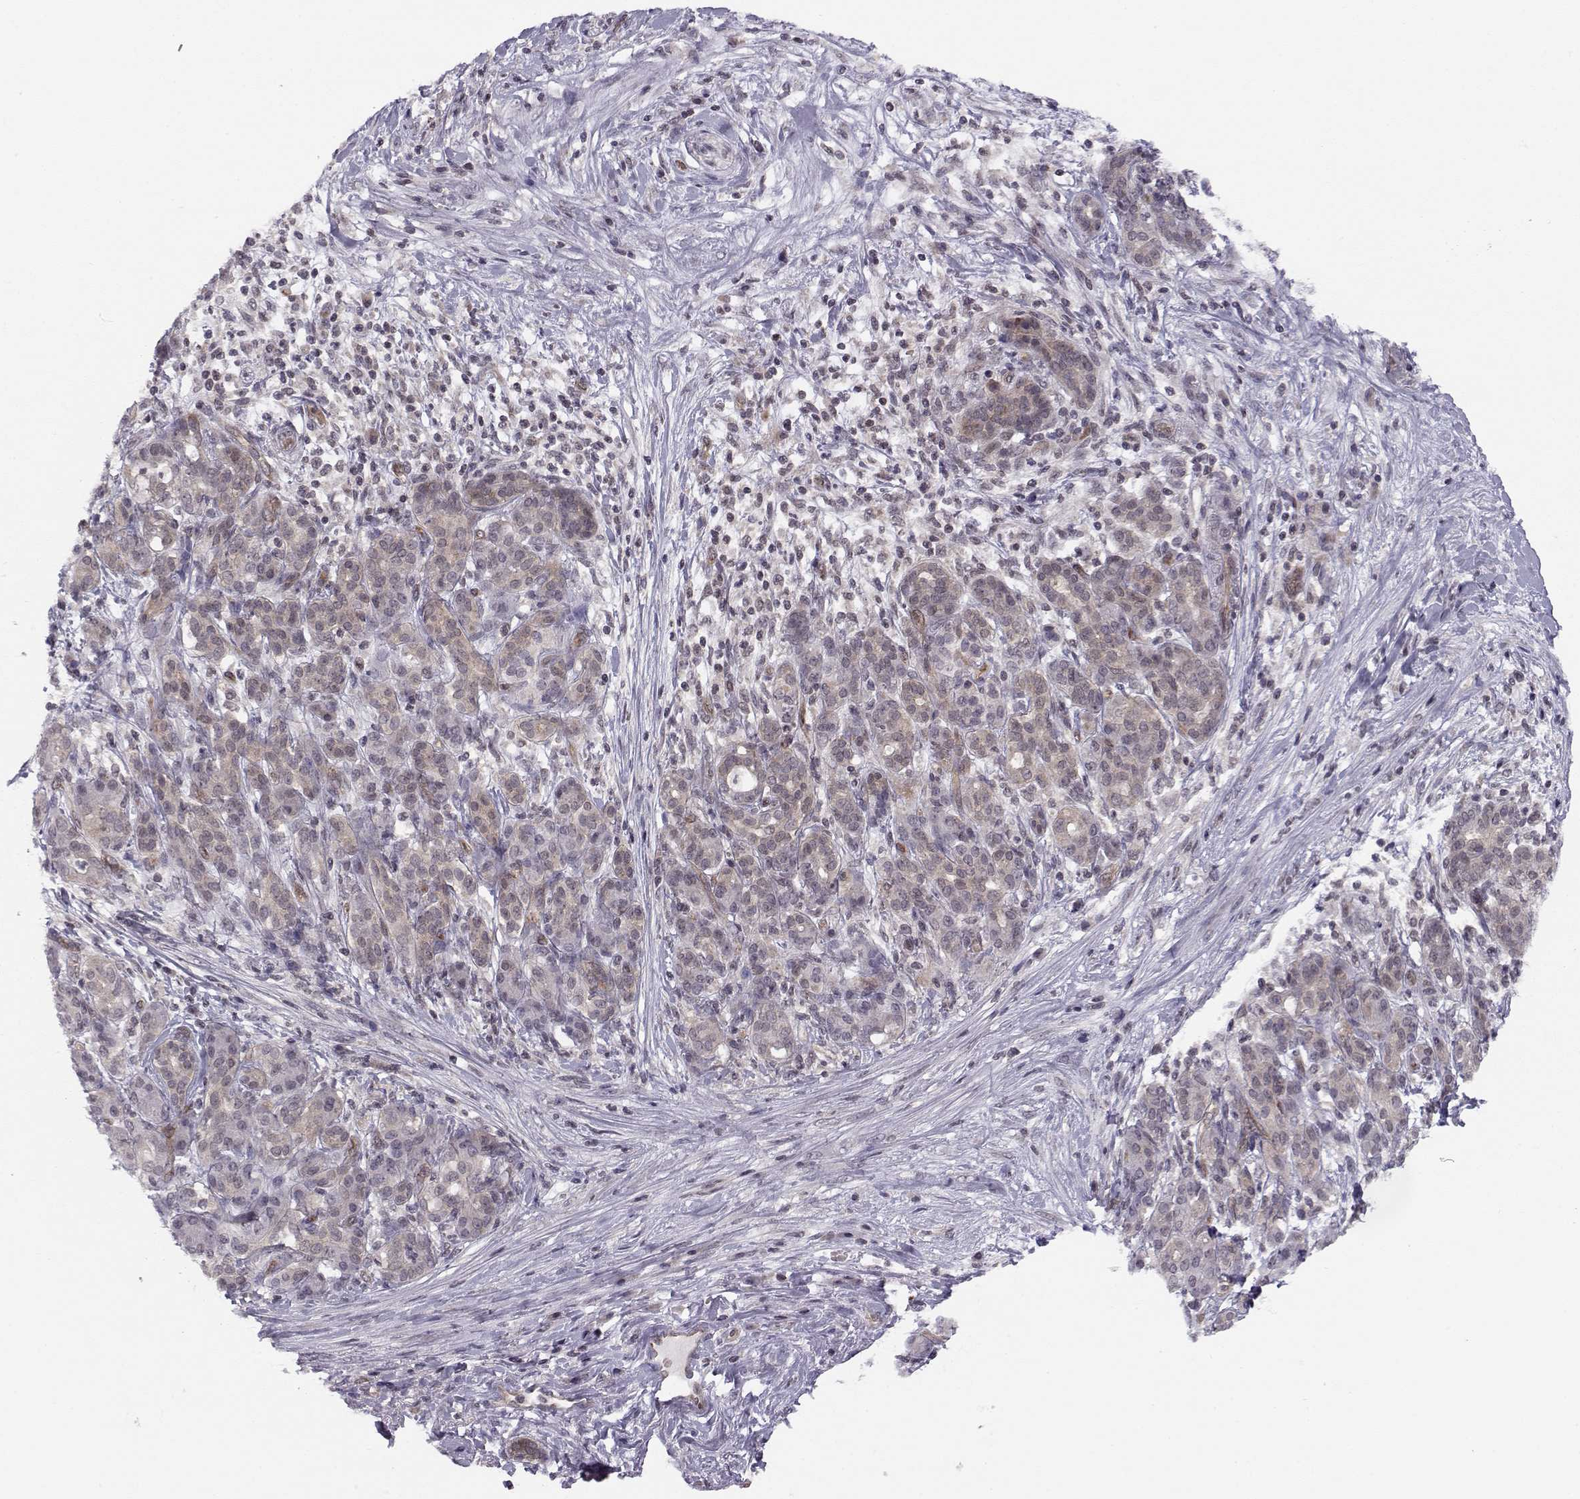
{"staining": {"intensity": "weak", "quantity": "25%-75%", "location": "cytoplasmic/membranous"}, "tissue": "pancreatic cancer", "cell_type": "Tumor cells", "image_type": "cancer", "snomed": [{"axis": "morphology", "description": "Adenocarcinoma, NOS"}, {"axis": "topography", "description": "Pancreas"}], "caption": "Tumor cells demonstrate weak cytoplasmic/membranous staining in about 25%-75% of cells in pancreatic adenocarcinoma.", "gene": "KIF13B", "patient": {"sex": "male", "age": 44}}